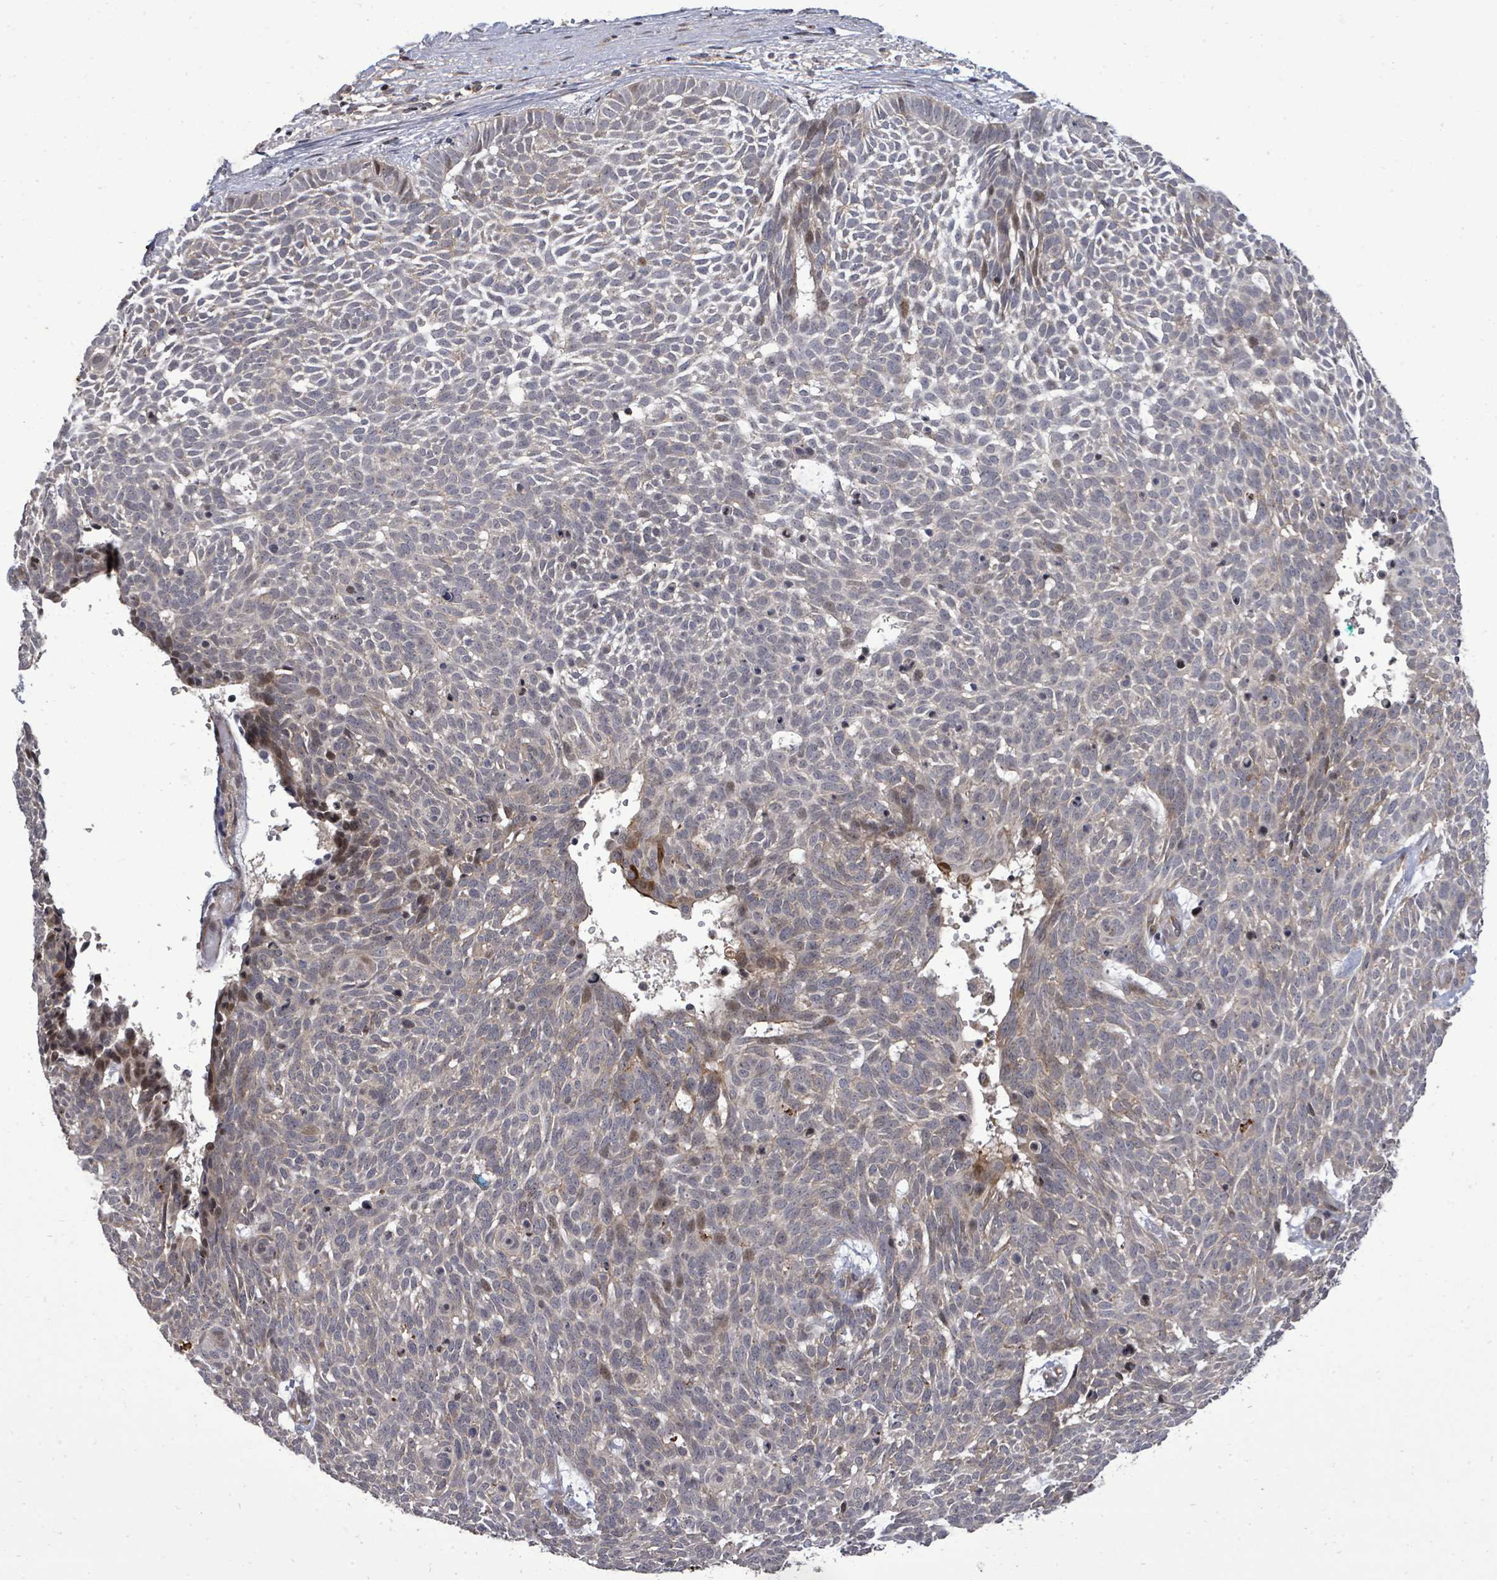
{"staining": {"intensity": "moderate", "quantity": "<25%", "location": "cytoplasmic/membranous,nuclear"}, "tissue": "skin cancer", "cell_type": "Tumor cells", "image_type": "cancer", "snomed": [{"axis": "morphology", "description": "Basal cell carcinoma"}, {"axis": "topography", "description": "Skin"}], "caption": "Immunohistochemical staining of skin cancer shows low levels of moderate cytoplasmic/membranous and nuclear staining in about <25% of tumor cells.", "gene": "KRTAP27-1", "patient": {"sex": "male", "age": 61}}